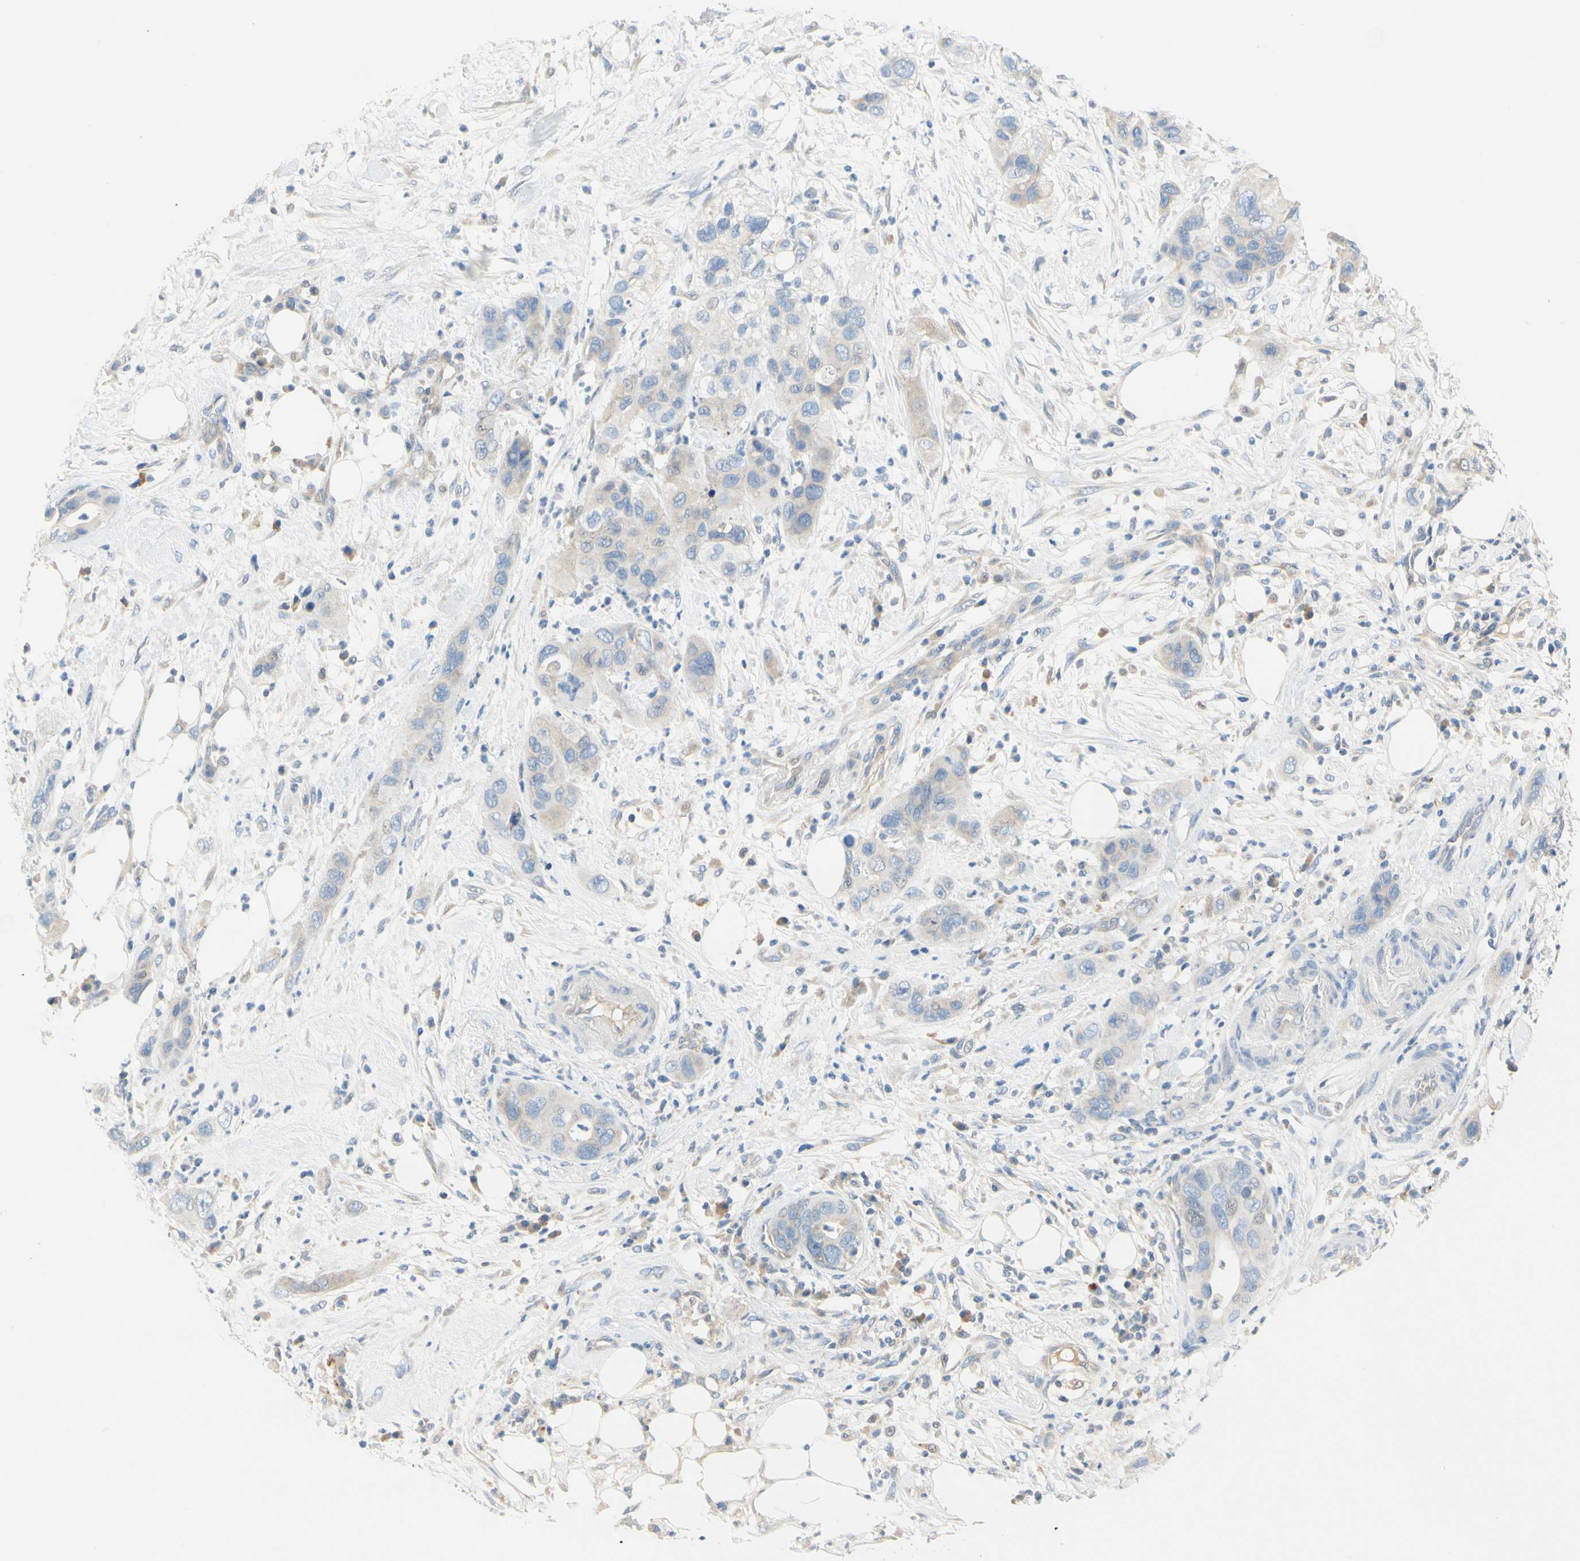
{"staining": {"intensity": "negative", "quantity": "none", "location": "none"}, "tissue": "pancreatic cancer", "cell_type": "Tumor cells", "image_type": "cancer", "snomed": [{"axis": "morphology", "description": "Adenocarcinoma, NOS"}, {"axis": "topography", "description": "Pancreas"}], "caption": "Immunohistochemical staining of human pancreatic cancer demonstrates no significant expression in tumor cells.", "gene": "CCM2L", "patient": {"sex": "female", "age": 71}}